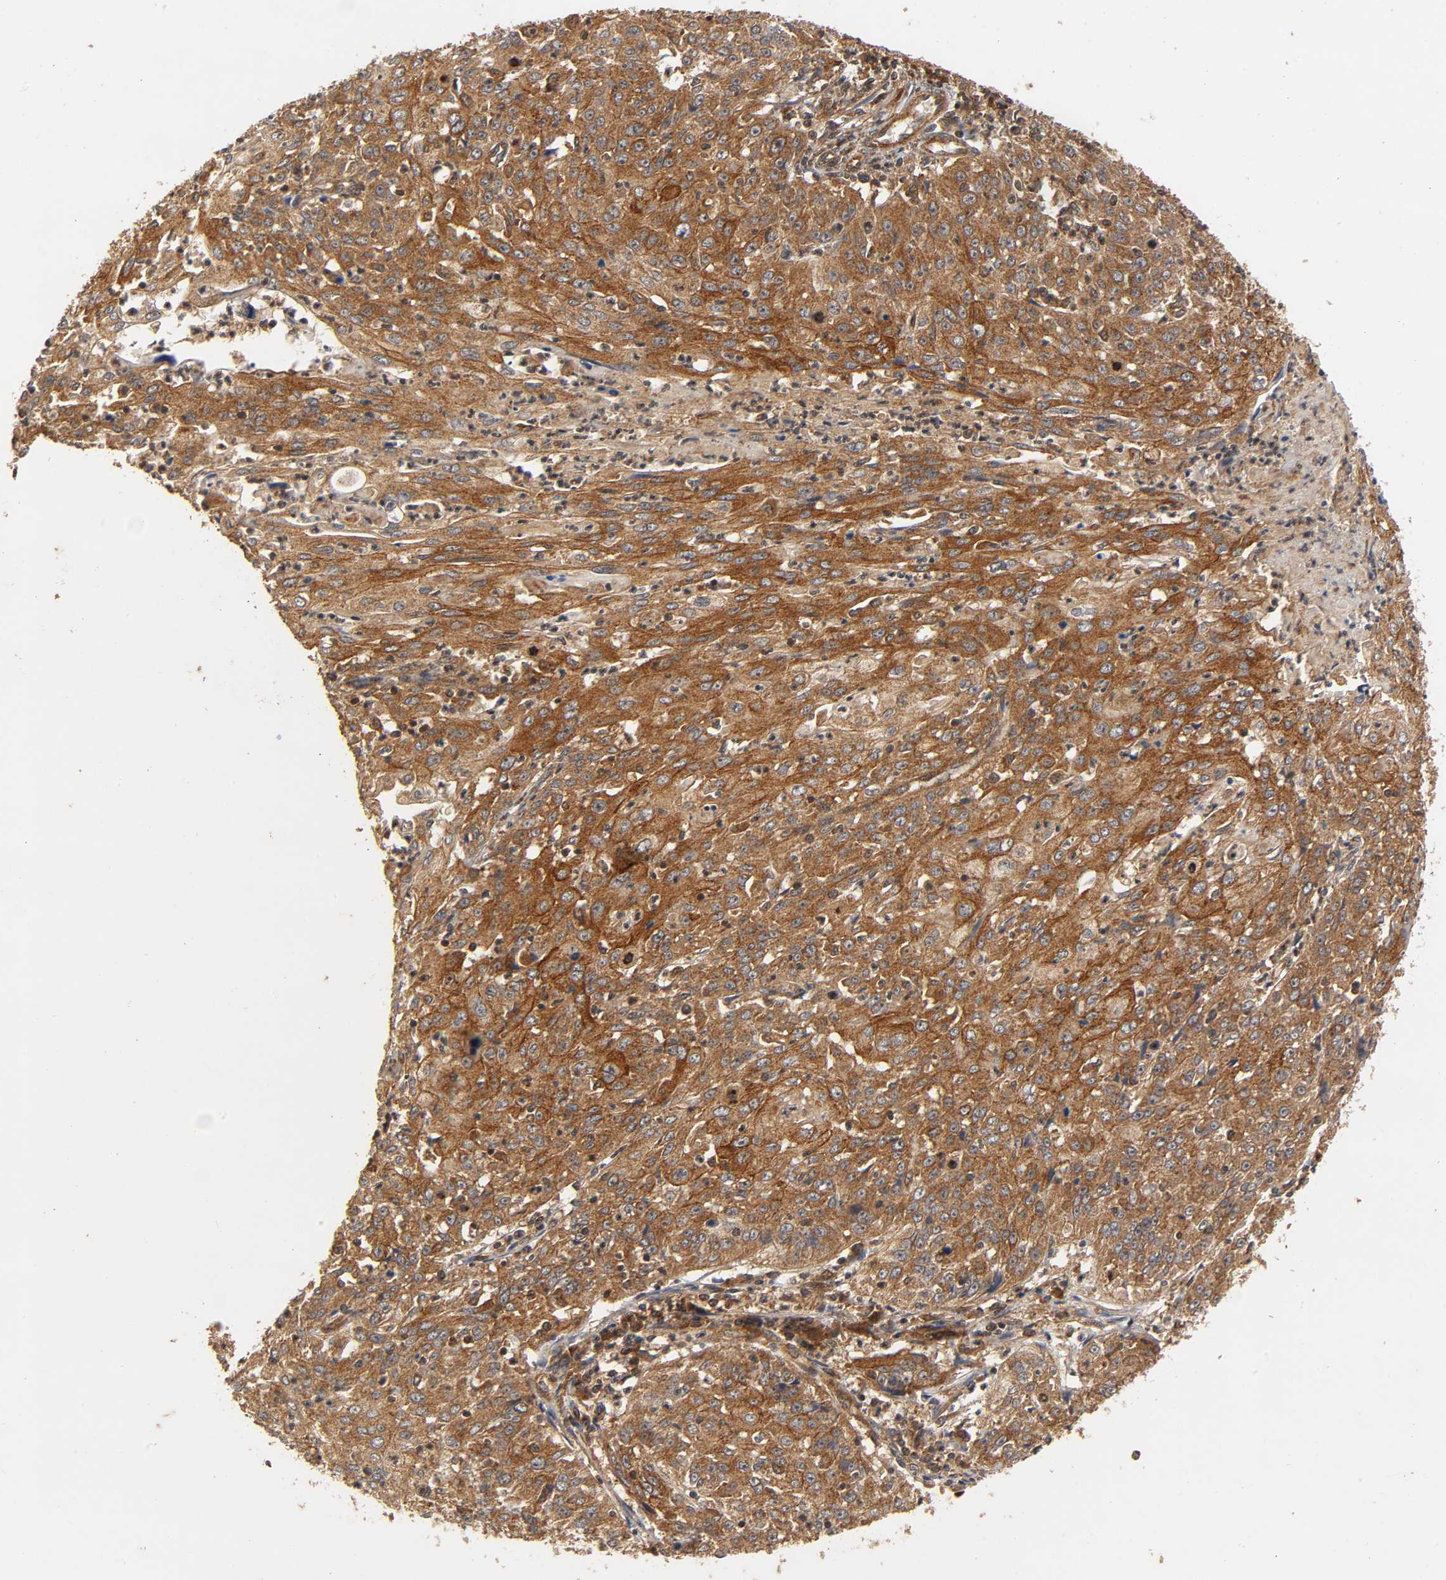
{"staining": {"intensity": "strong", "quantity": ">75%", "location": "cytoplasmic/membranous"}, "tissue": "cervical cancer", "cell_type": "Tumor cells", "image_type": "cancer", "snomed": [{"axis": "morphology", "description": "Squamous cell carcinoma, NOS"}, {"axis": "topography", "description": "Cervix"}], "caption": "Tumor cells exhibit strong cytoplasmic/membranous staining in about >75% of cells in cervical squamous cell carcinoma.", "gene": "IKBKB", "patient": {"sex": "female", "age": 39}}